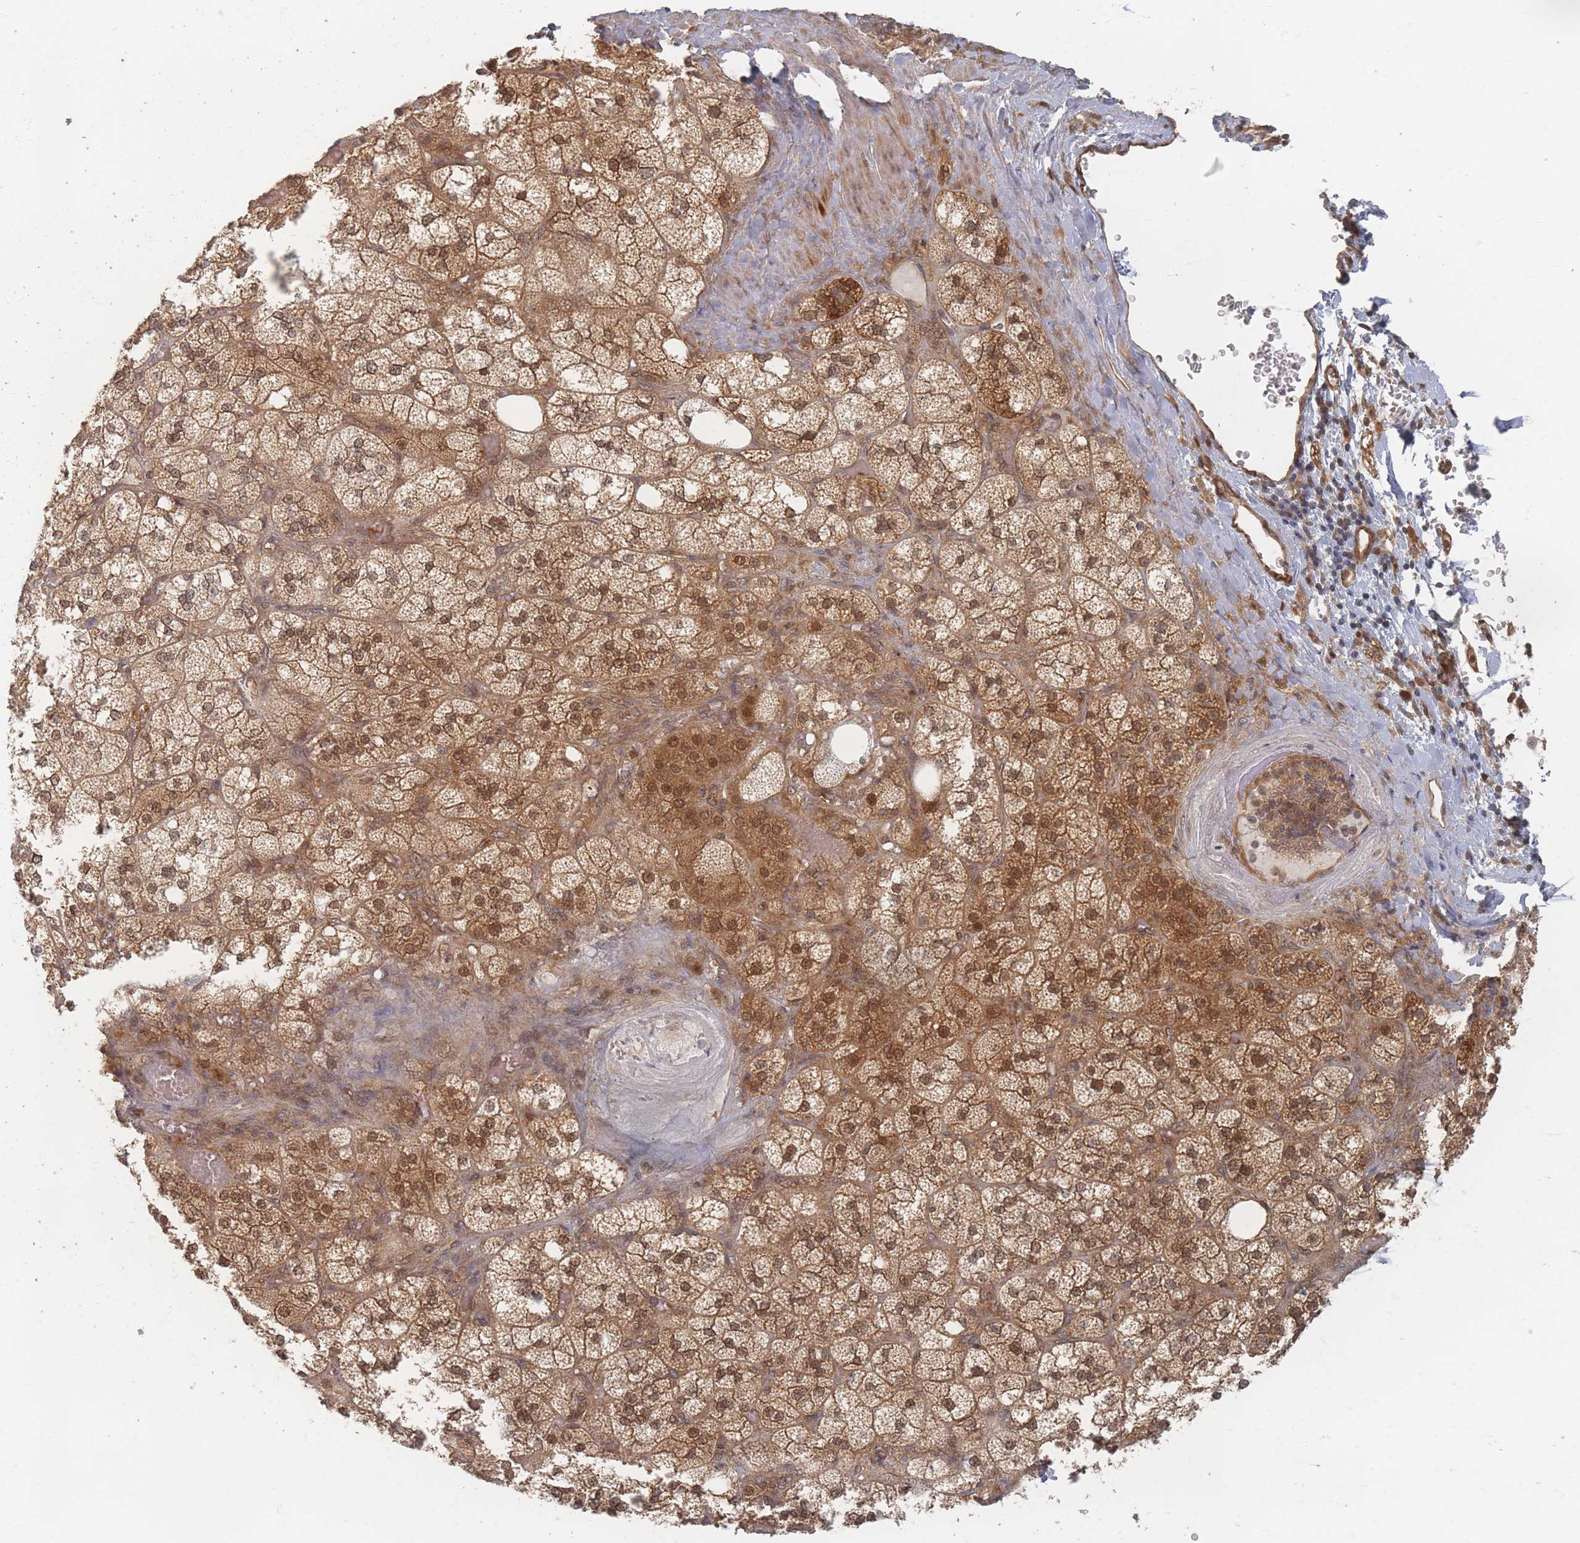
{"staining": {"intensity": "moderate", "quantity": ">75%", "location": "cytoplasmic/membranous,nuclear"}, "tissue": "adrenal gland", "cell_type": "Glandular cells", "image_type": "normal", "snomed": [{"axis": "morphology", "description": "Normal tissue, NOS"}, {"axis": "topography", "description": "Adrenal gland"}], "caption": "Brown immunohistochemical staining in normal adrenal gland shows moderate cytoplasmic/membranous,nuclear positivity in about >75% of glandular cells.", "gene": "PSMD9", "patient": {"sex": "male", "age": 61}}